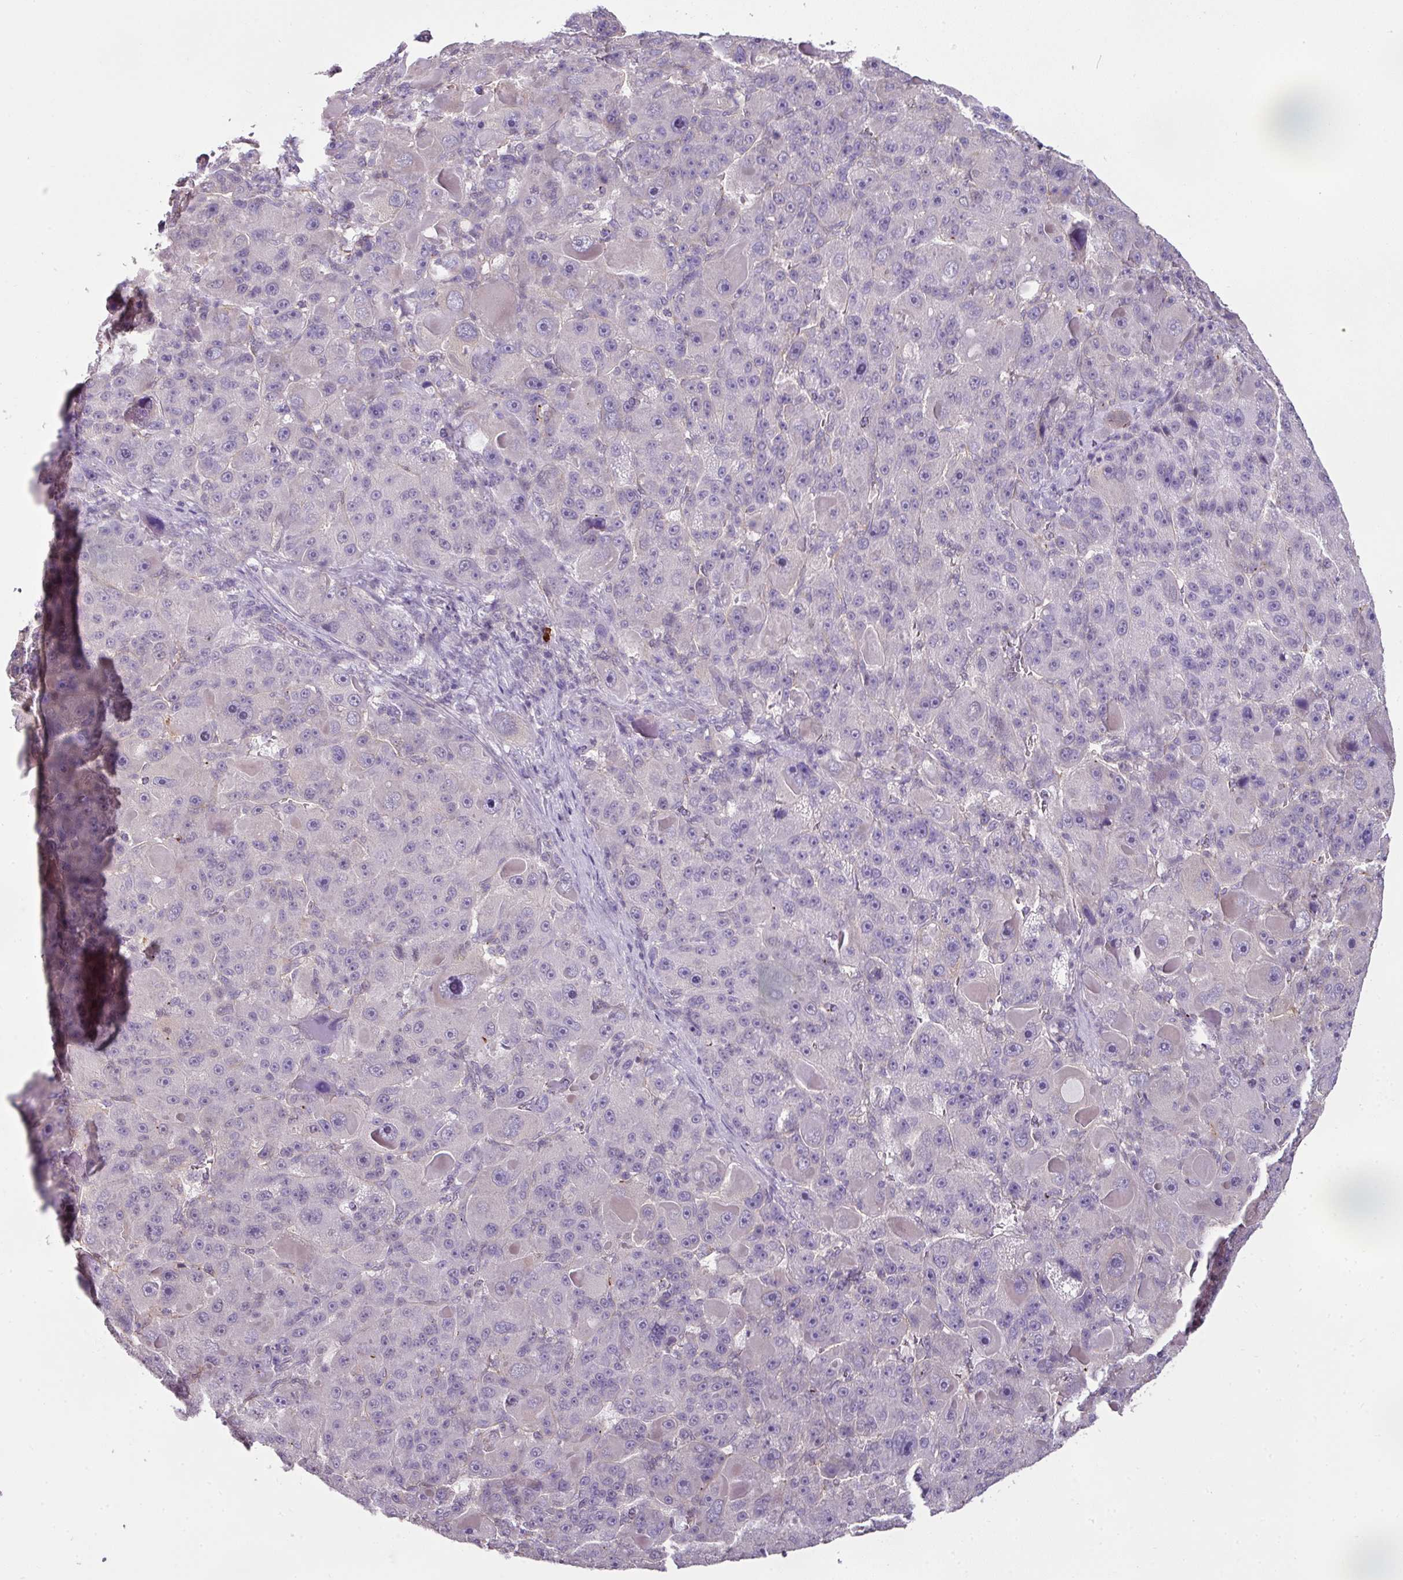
{"staining": {"intensity": "negative", "quantity": "none", "location": "none"}, "tissue": "liver cancer", "cell_type": "Tumor cells", "image_type": "cancer", "snomed": [{"axis": "morphology", "description": "Carcinoma, Hepatocellular, NOS"}, {"axis": "topography", "description": "Liver"}], "caption": "Tumor cells are negative for protein expression in human liver cancer (hepatocellular carcinoma). The staining is performed using DAB (3,3'-diaminobenzidine) brown chromogen with nuclei counter-stained in using hematoxylin.", "gene": "C19orf33", "patient": {"sex": "male", "age": 76}}